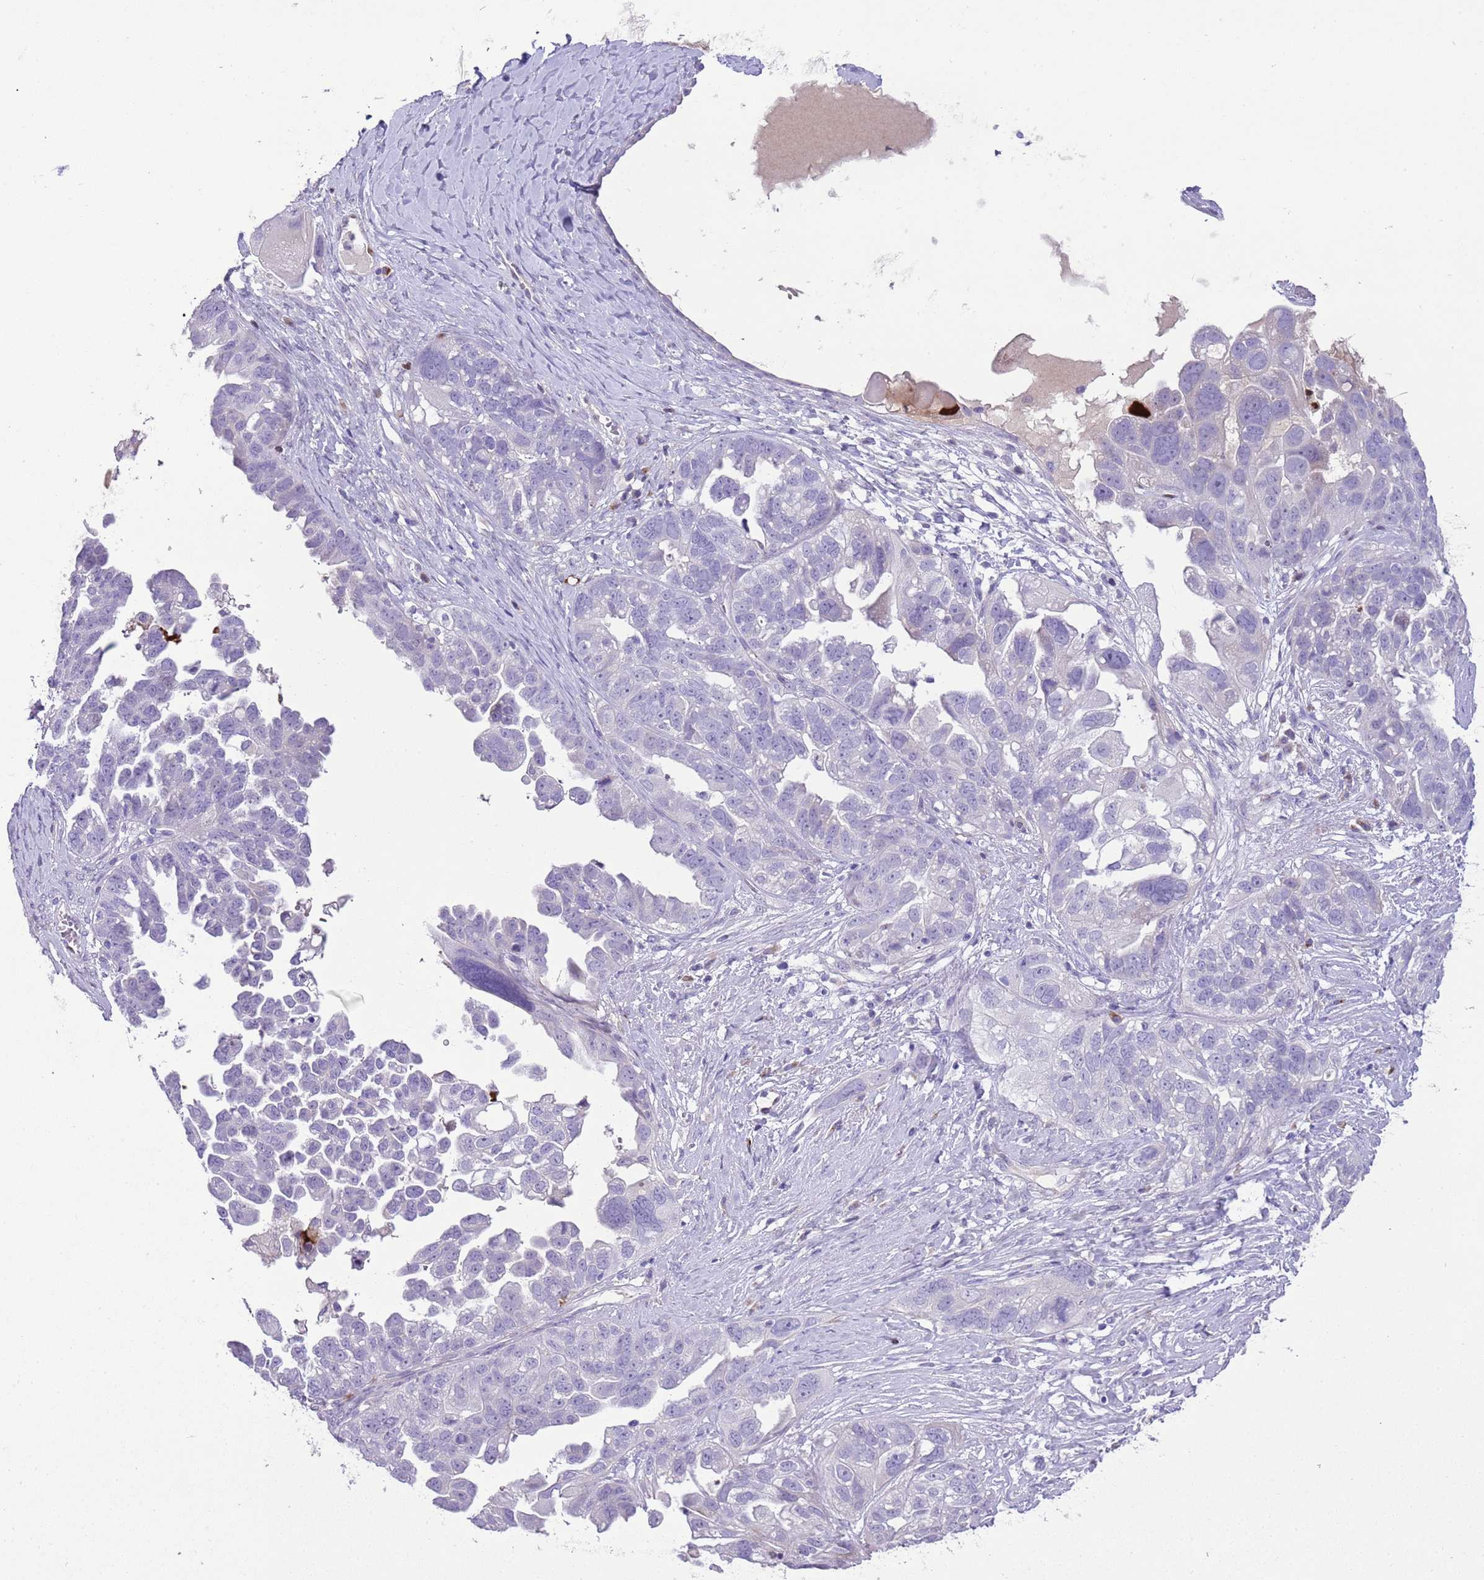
{"staining": {"intensity": "negative", "quantity": "none", "location": "none"}, "tissue": "ovarian cancer", "cell_type": "Tumor cells", "image_type": "cancer", "snomed": [{"axis": "morphology", "description": "Cystadenocarcinoma, serous, NOS"}, {"axis": "topography", "description": "Ovary"}], "caption": "An image of human ovarian cancer (serous cystadenocarcinoma) is negative for staining in tumor cells.", "gene": "CLEC2A", "patient": {"sex": "female", "age": 79}}